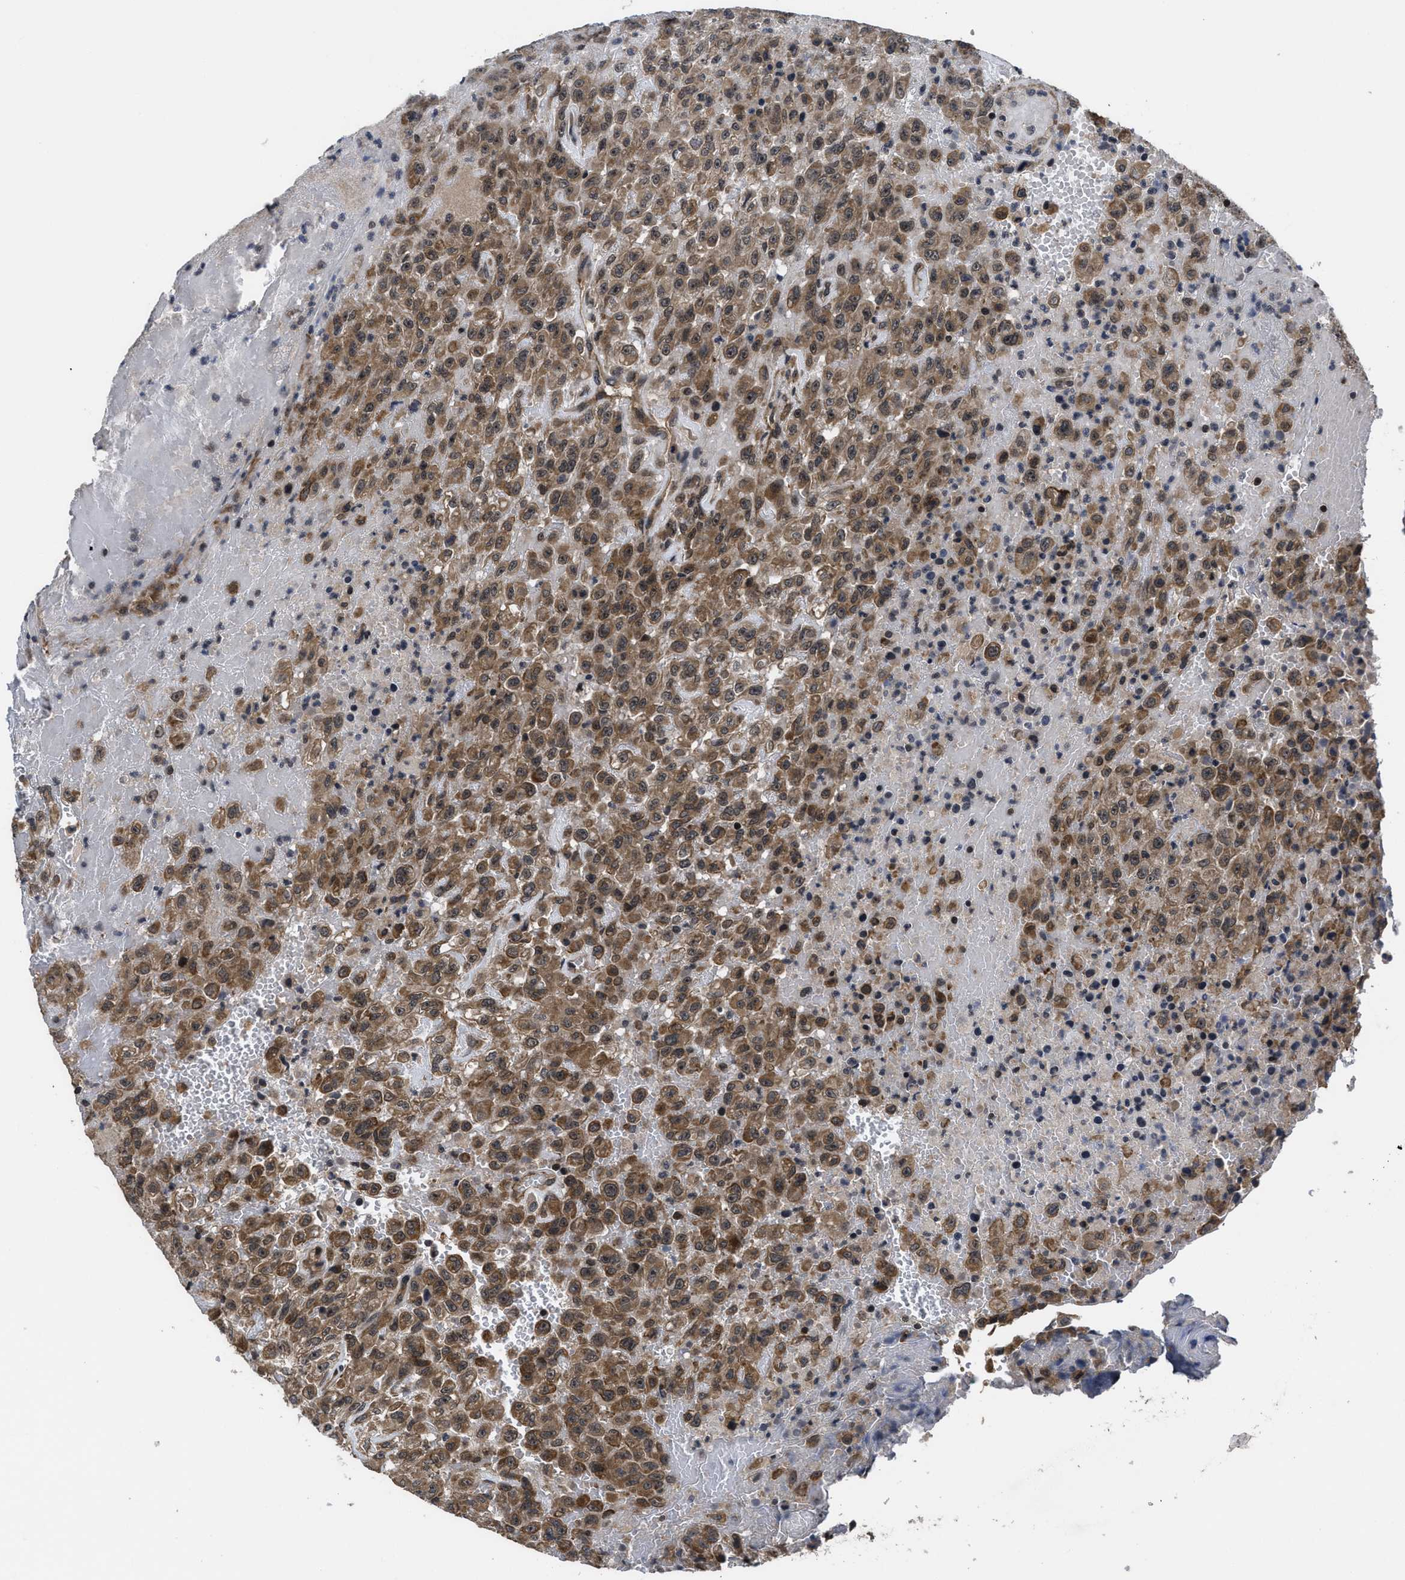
{"staining": {"intensity": "moderate", "quantity": "25%-75%", "location": "cytoplasmic/membranous"}, "tissue": "urothelial cancer", "cell_type": "Tumor cells", "image_type": "cancer", "snomed": [{"axis": "morphology", "description": "Urothelial carcinoma, High grade"}, {"axis": "topography", "description": "Urinary bladder"}], "caption": "Protein expression analysis of urothelial cancer displays moderate cytoplasmic/membranous positivity in about 25%-75% of tumor cells.", "gene": "DNAJC14", "patient": {"sex": "male", "age": 46}}